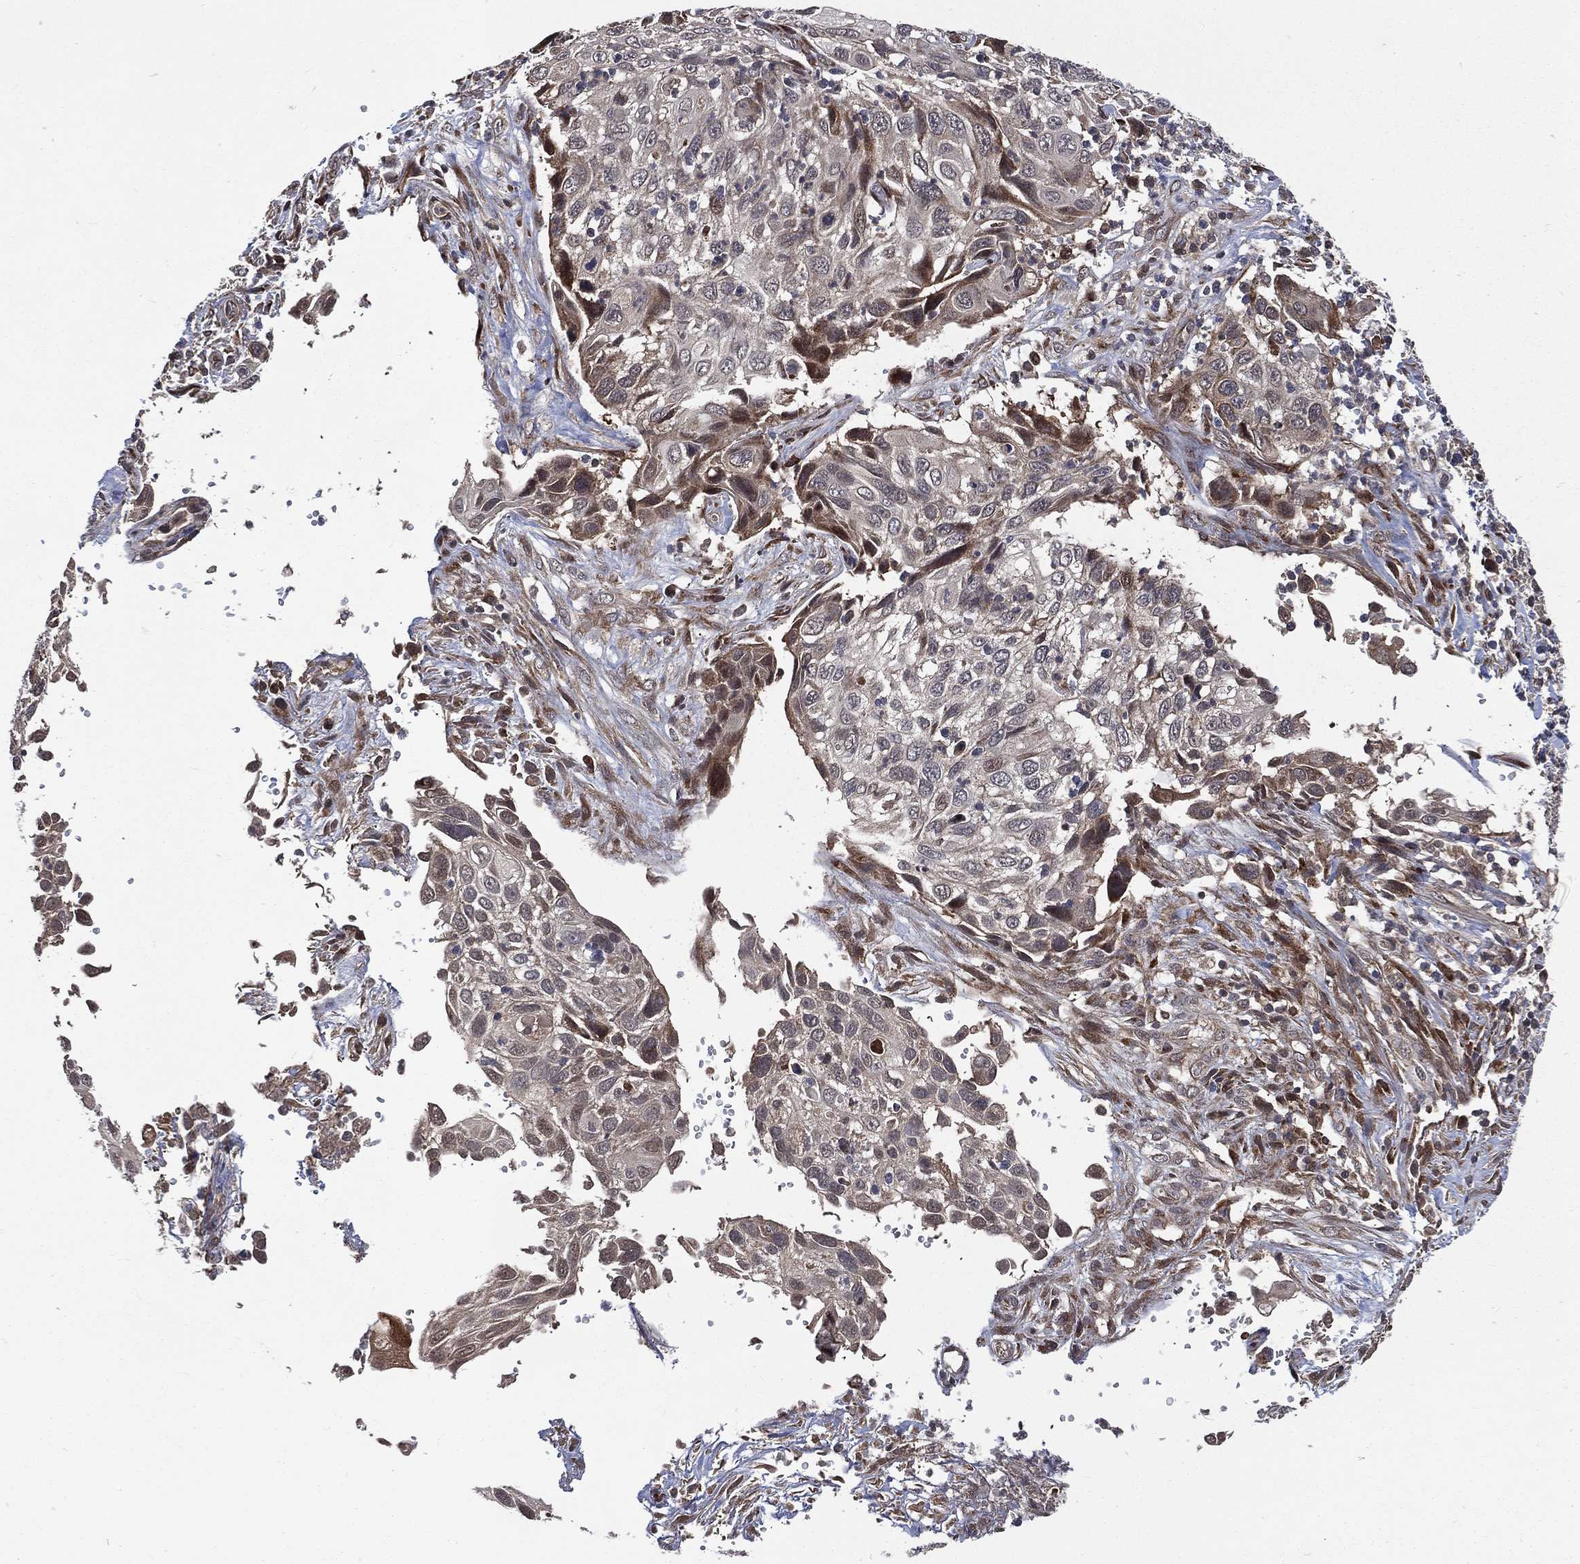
{"staining": {"intensity": "moderate", "quantity": "<25%", "location": "cytoplasmic/membranous"}, "tissue": "cervical cancer", "cell_type": "Tumor cells", "image_type": "cancer", "snomed": [{"axis": "morphology", "description": "Squamous cell carcinoma, NOS"}, {"axis": "topography", "description": "Cervix"}], "caption": "Immunohistochemistry histopathology image of neoplastic tissue: human cervical cancer stained using immunohistochemistry (IHC) reveals low levels of moderate protein expression localized specifically in the cytoplasmic/membranous of tumor cells, appearing as a cytoplasmic/membranous brown color.", "gene": "RAB11FIP4", "patient": {"sex": "female", "age": 70}}